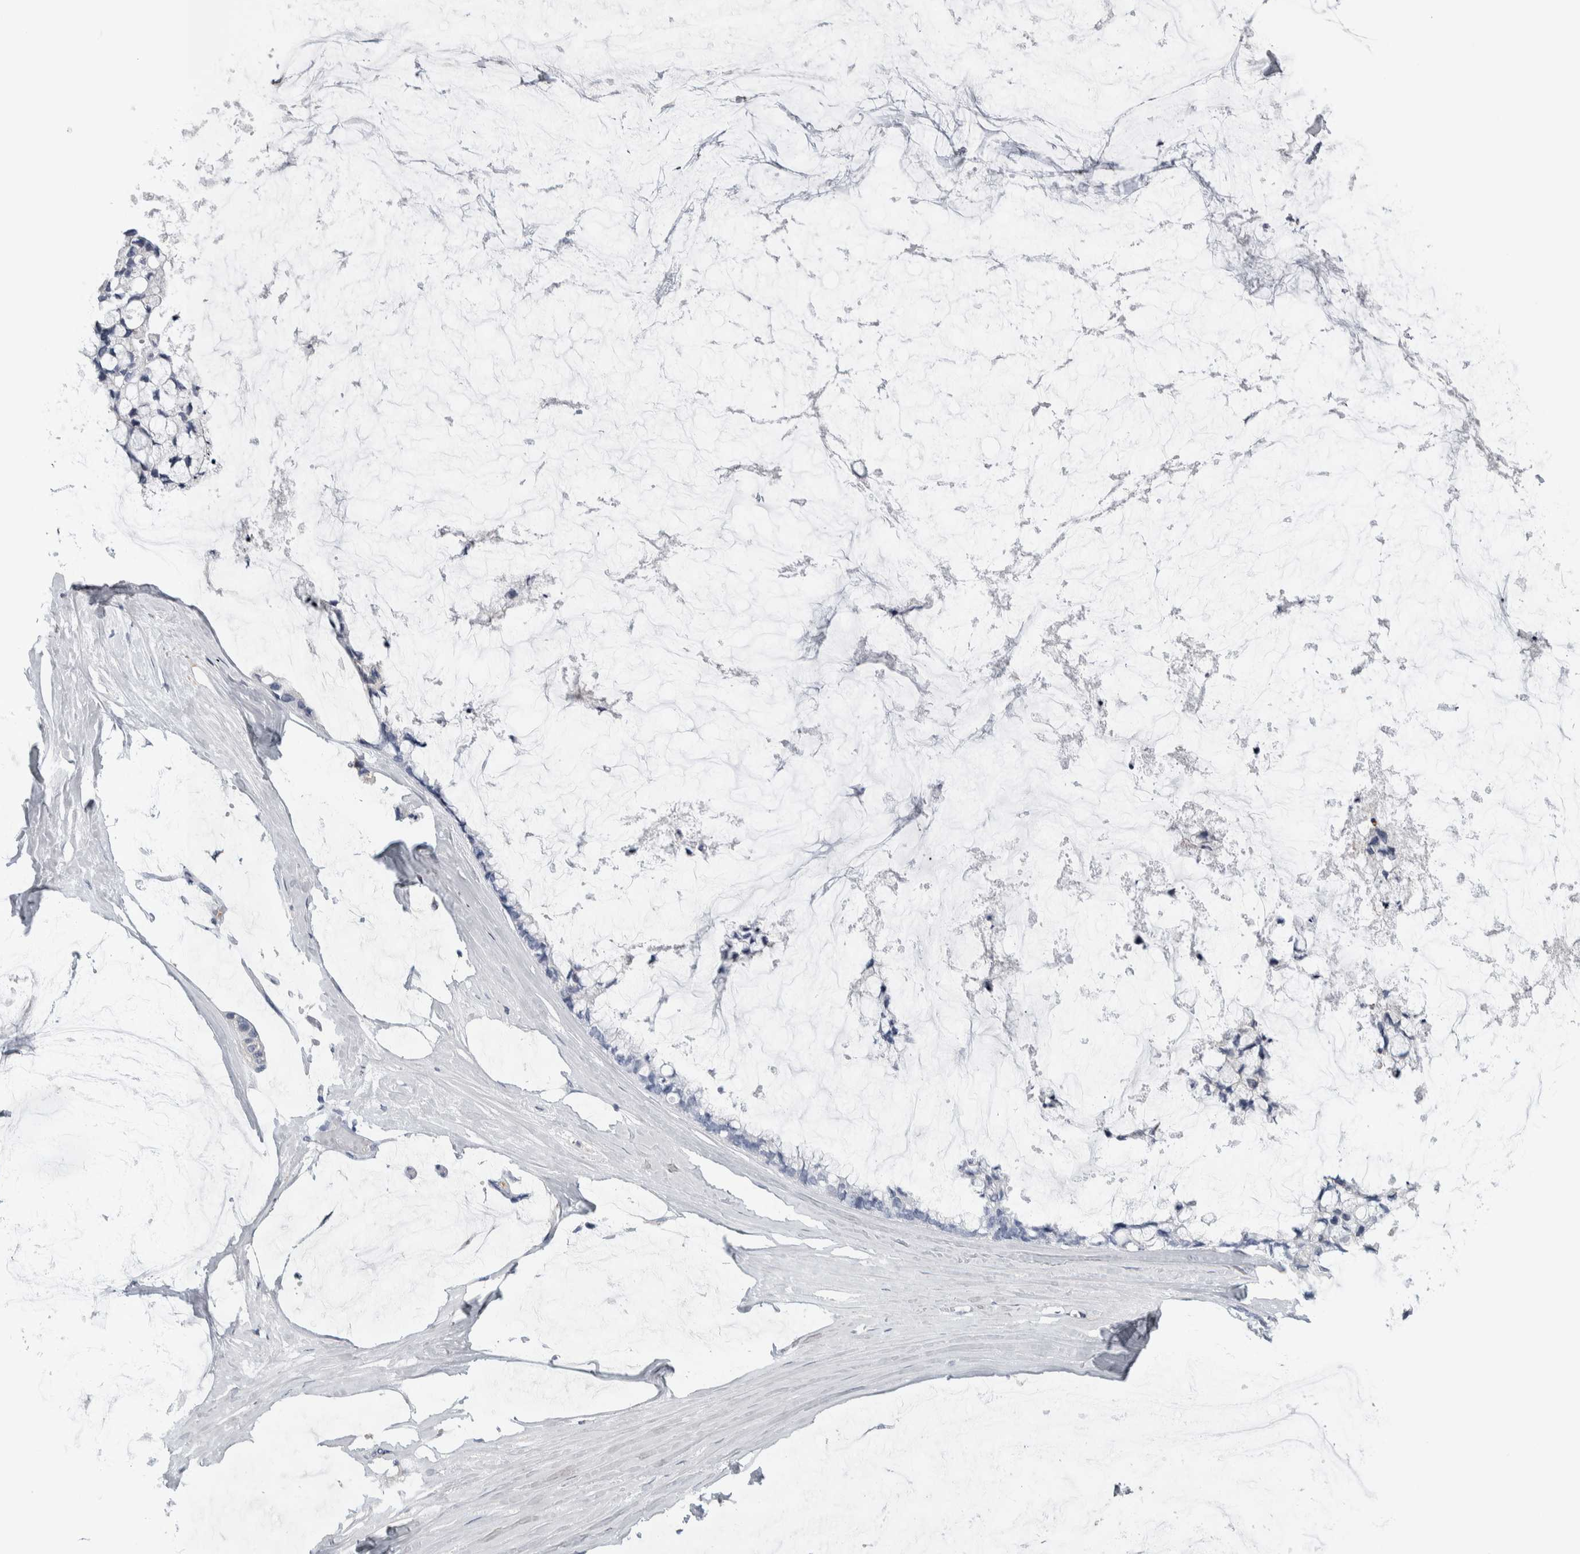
{"staining": {"intensity": "negative", "quantity": "none", "location": "none"}, "tissue": "ovarian cancer", "cell_type": "Tumor cells", "image_type": "cancer", "snomed": [{"axis": "morphology", "description": "Cystadenocarcinoma, mucinous, NOS"}, {"axis": "topography", "description": "Ovary"}], "caption": "This is a image of immunohistochemistry (IHC) staining of ovarian mucinous cystadenocarcinoma, which shows no positivity in tumor cells. (Stains: DAB immunohistochemistry with hematoxylin counter stain, Microscopy: brightfield microscopy at high magnification).", "gene": "SKAP2", "patient": {"sex": "female", "age": 39}}